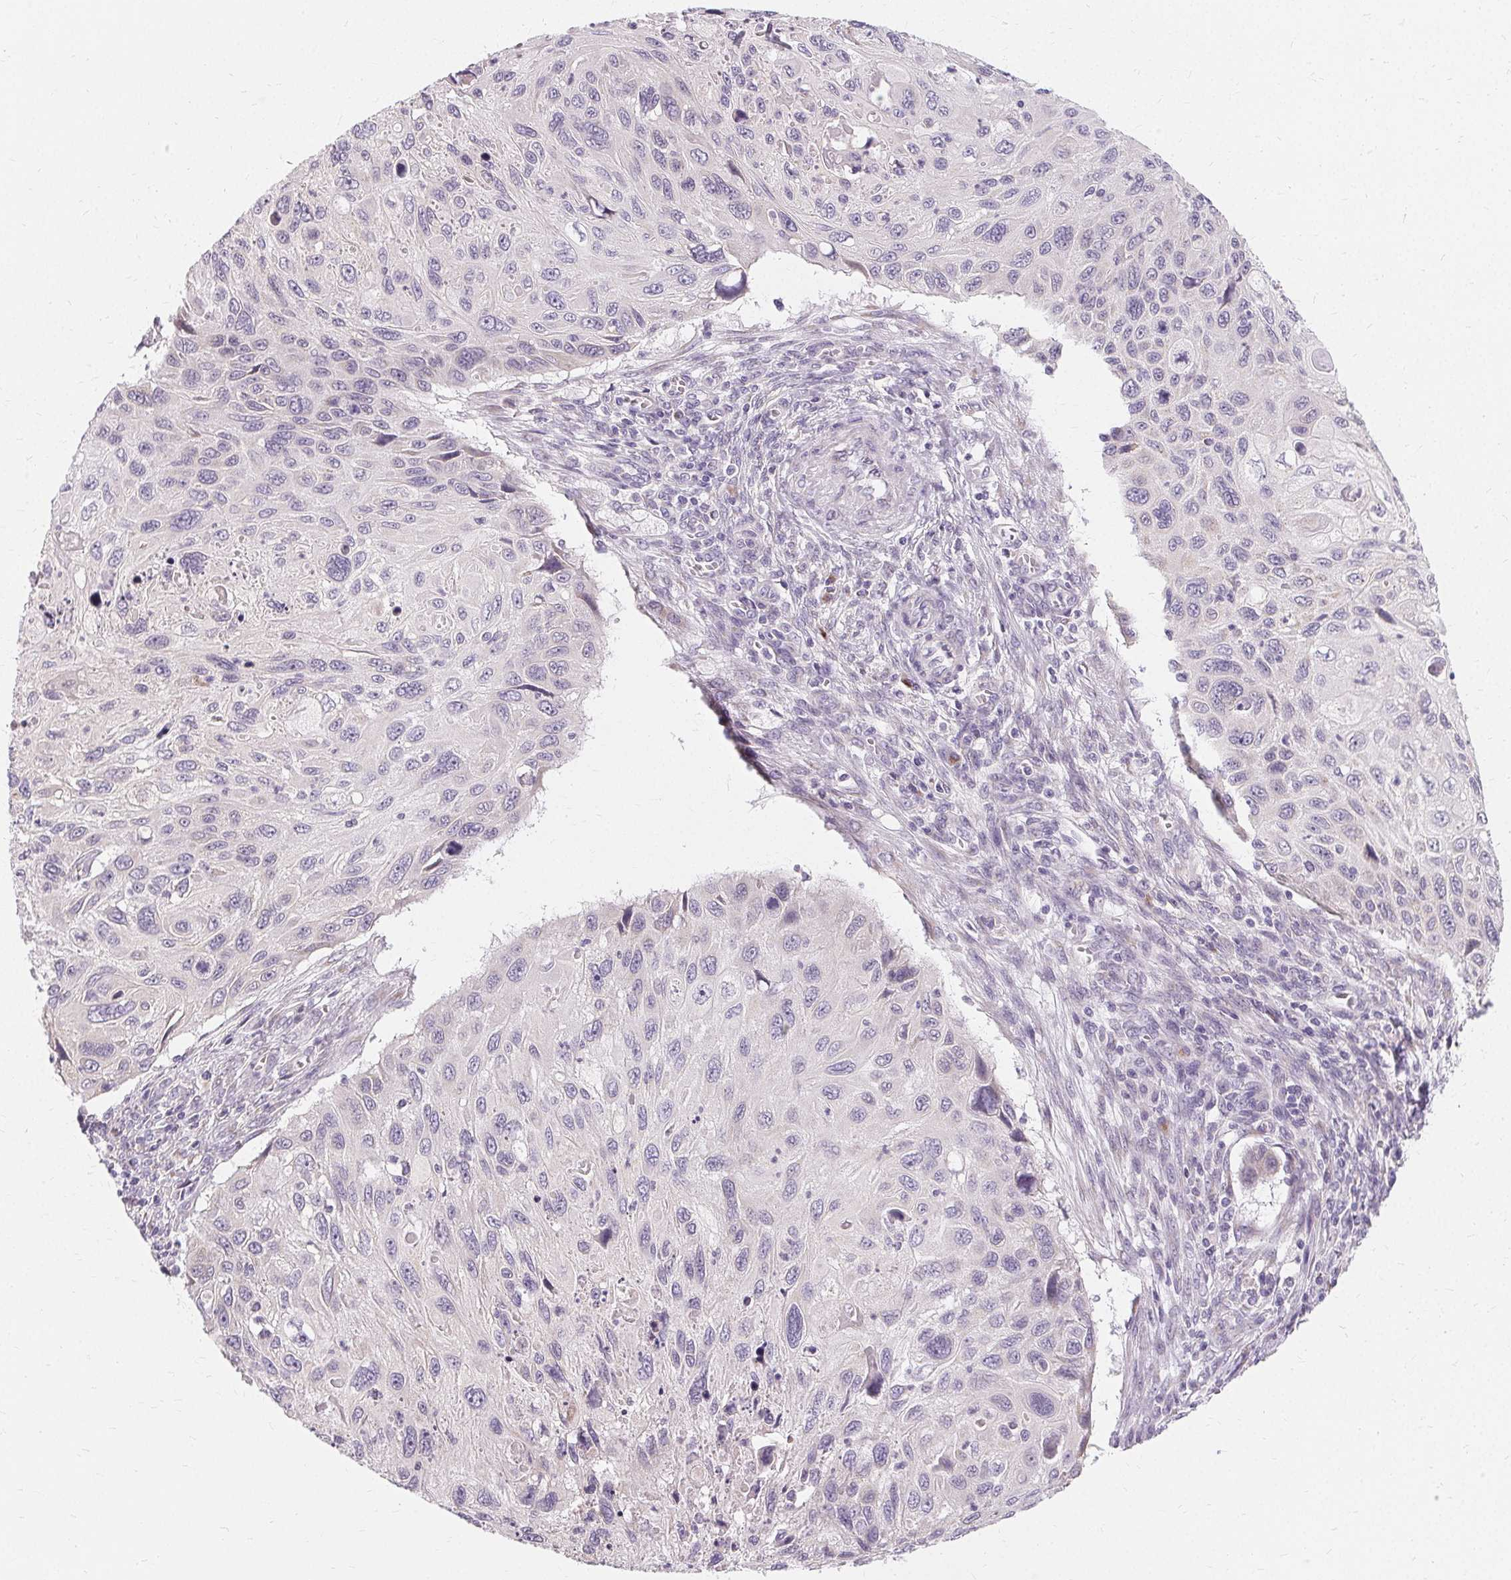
{"staining": {"intensity": "negative", "quantity": "none", "location": "none"}, "tissue": "cervical cancer", "cell_type": "Tumor cells", "image_type": "cancer", "snomed": [{"axis": "morphology", "description": "Squamous cell carcinoma, NOS"}, {"axis": "topography", "description": "Cervix"}], "caption": "This is a photomicrograph of immunohistochemistry (IHC) staining of cervical squamous cell carcinoma, which shows no positivity in tumor cells.", "gene": "FCRL3", "patient": {"sex": "female", "age": 70}}